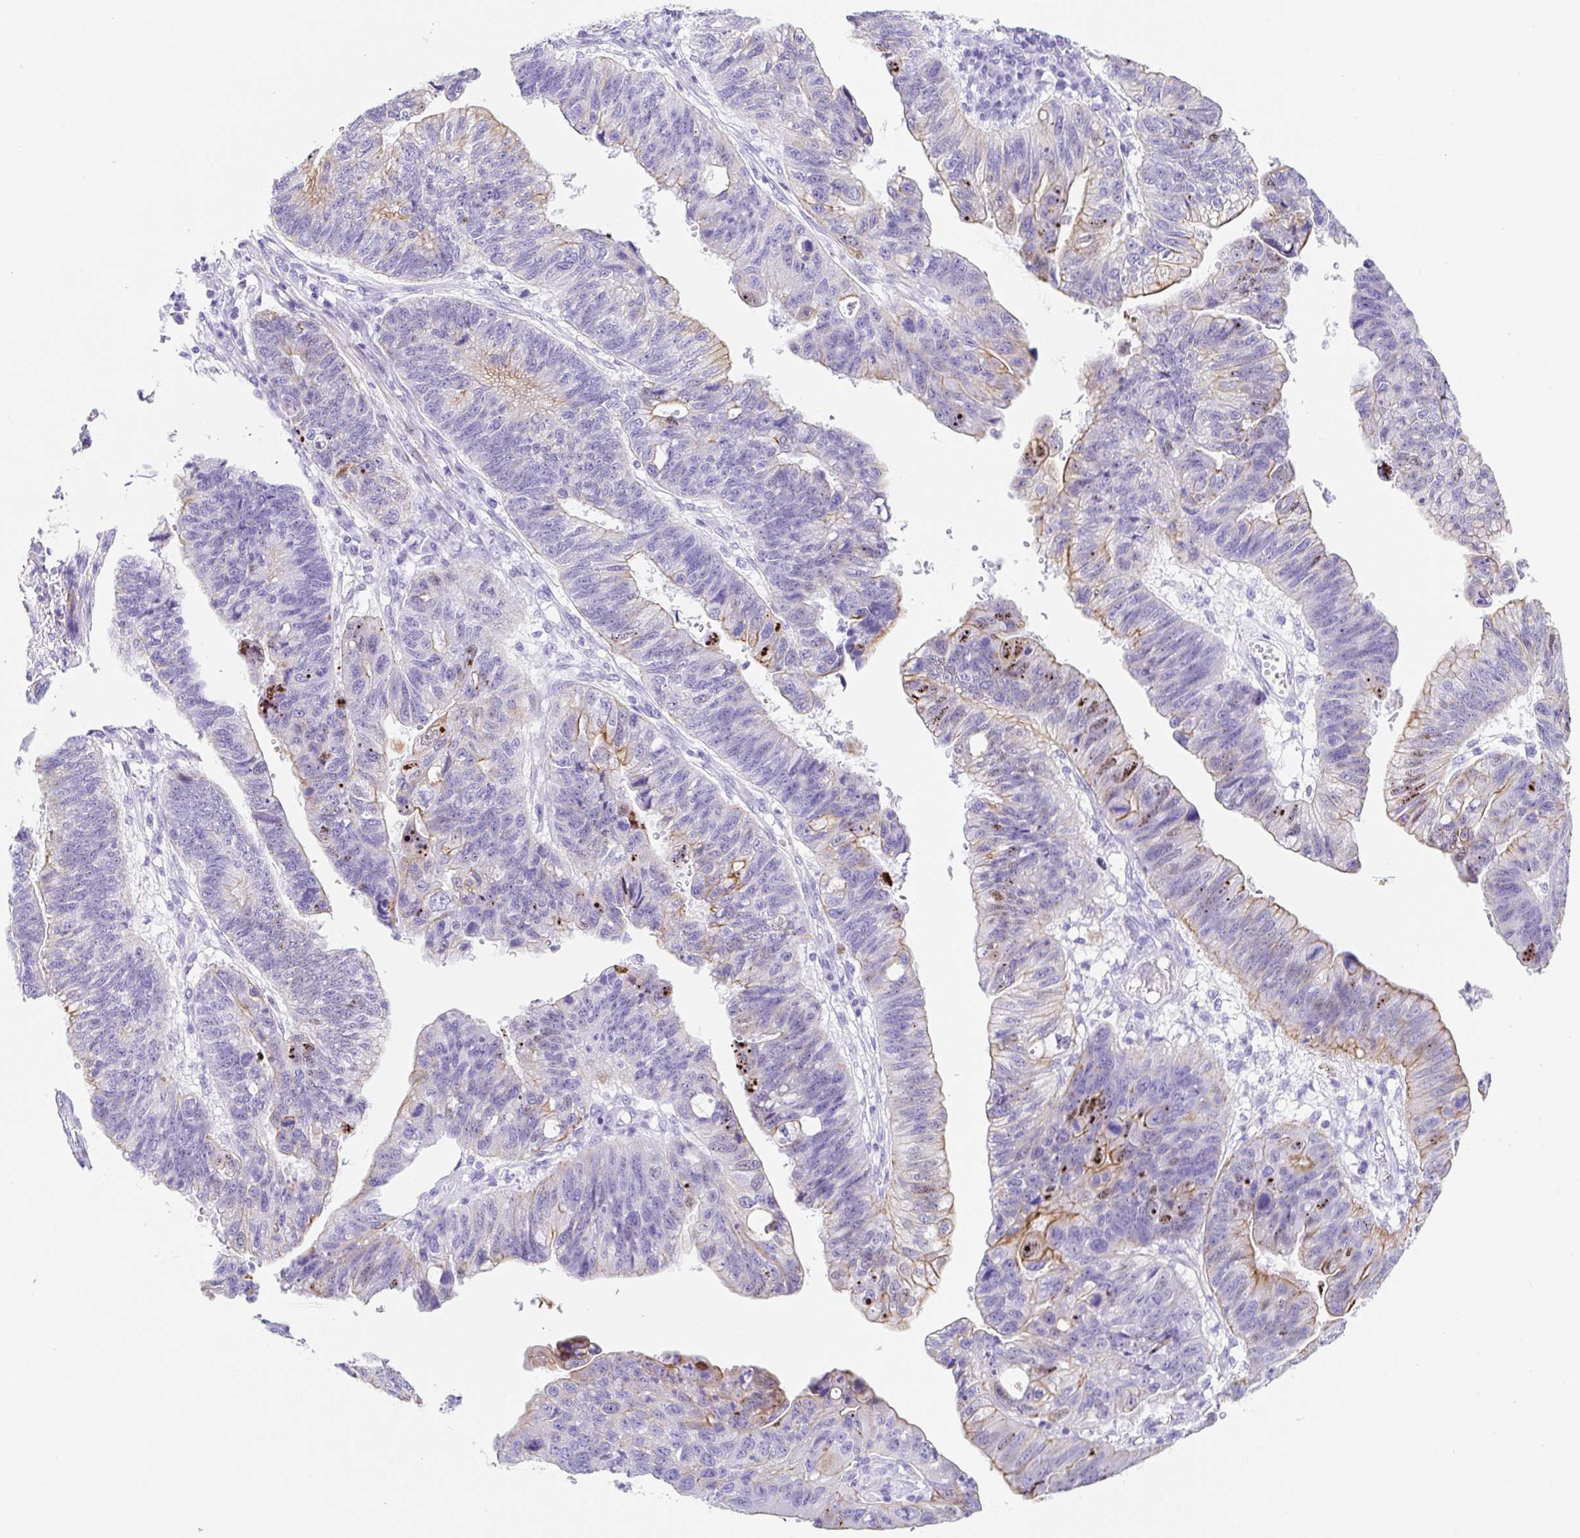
{"staining": {"intensity": "moderate", "quantity": "<25%", "location": "cytoplasmic/membranous"}, "tissue": "stomach cancer", "cell_type": "Tumor cells", "image_type": "cancer", "snomed": [{"axis": "morphology", "description": "Adenocarcinoma, NOS"}, {"axis": "topography", "description": "Stomach"}], "caption": "The immunohistochemical stain labels moderate cytoplasmic/membranous positivity in tumor cells of stomach cancer (adenocarcinoma) tissue.", "gene": "CLDND2", "patient": {"sex": "male", "age": 59}}